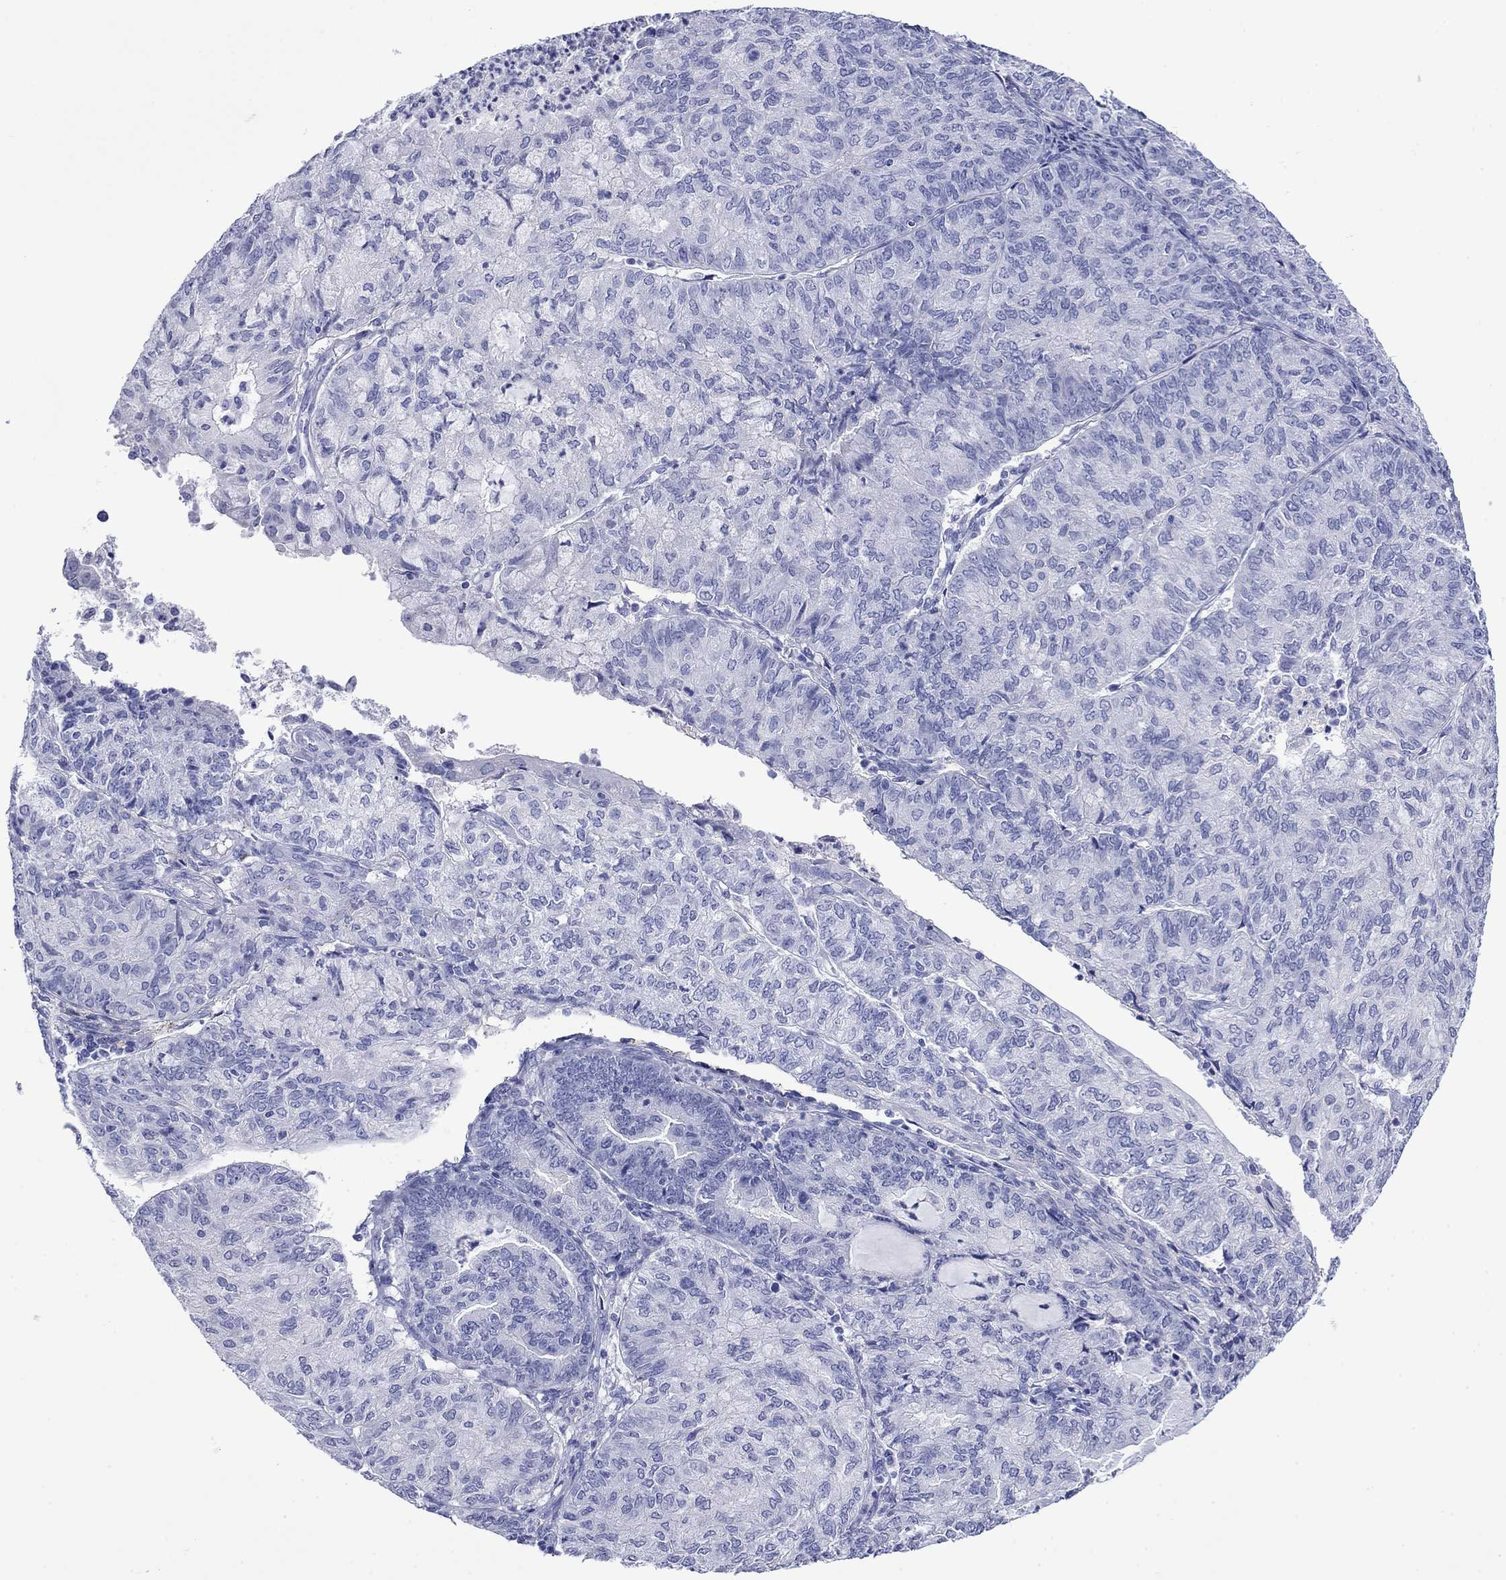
{"staining": {"intensity": "negative", "quantity": "none", "location": "none"}, "tissue": "endometrial cancer", "cell_type": "Tumor cells", "image_type": "cancer", "snomed": [{"axis": "morphology", "description": "Adenocarcinoma, NOS"}, {"axis": "topography", "description": "Endometrium"}], "caption": "High magnification brightfield microscopy of endometrial adenocarcinoma stained with DAB (brown) and counterstained with hematoxylin (blue): tumor cells show no significant expression.", "gene": "GIP", "patient": {"sex": "female", "age": 82}}